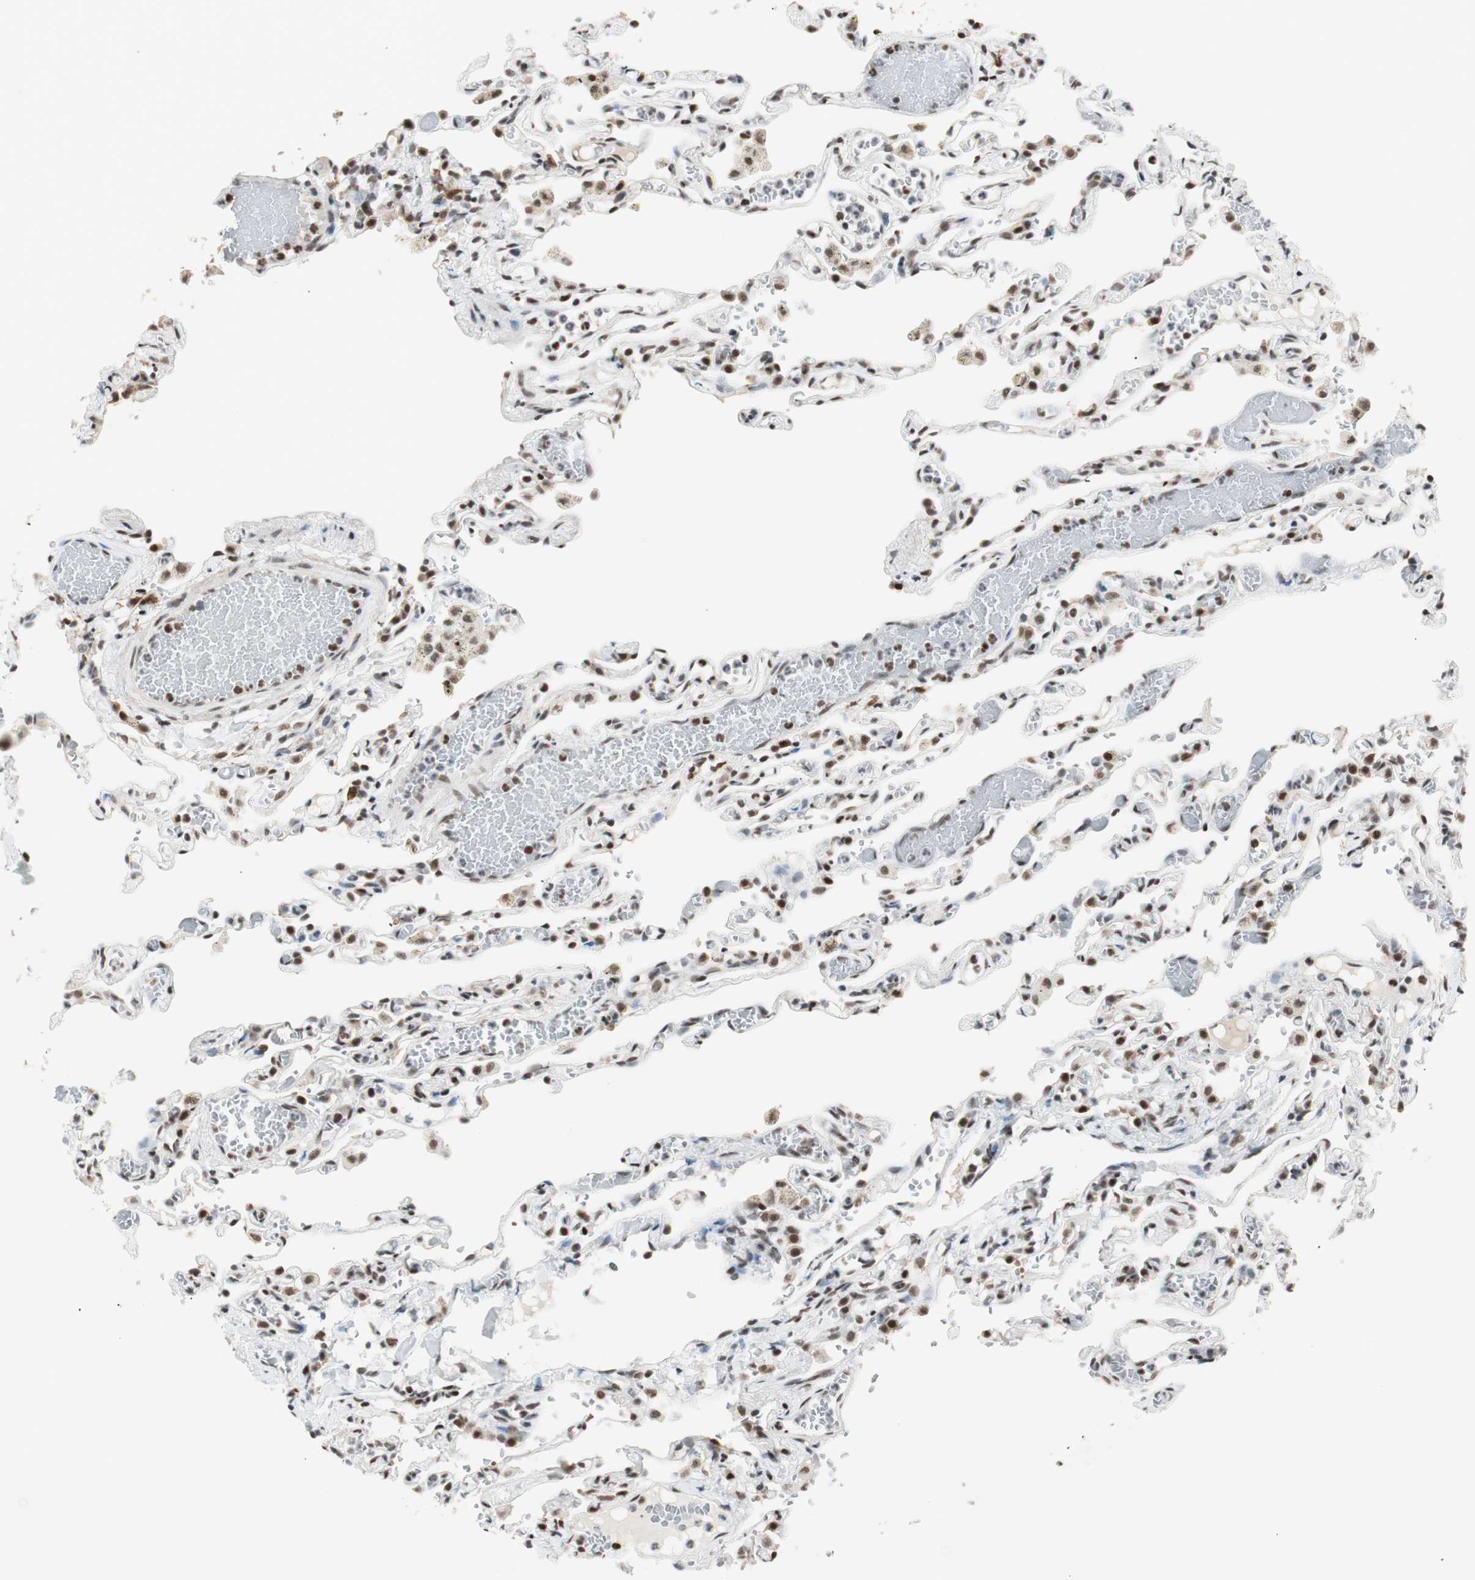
{"staining": {"intensity": "moderate", "quantity": ">75%", "location": "nuclear"}, "tissue": "lung", "cell_type": "Alveolar cells", "image_type": "normal", "snomed": [{"axis": "morphology", "description": "Normal tissue, NOS"}, {"axis": "topography", "description": "Lung"}], "caption": "An IHC photomicrograph of normal tissue is shown. Protein staining in brown highlights moderate nuclear positivity in lung within alveolar cells.", "gene": "SMARCE1", "patient": {"sex": "male", "age": 21}}